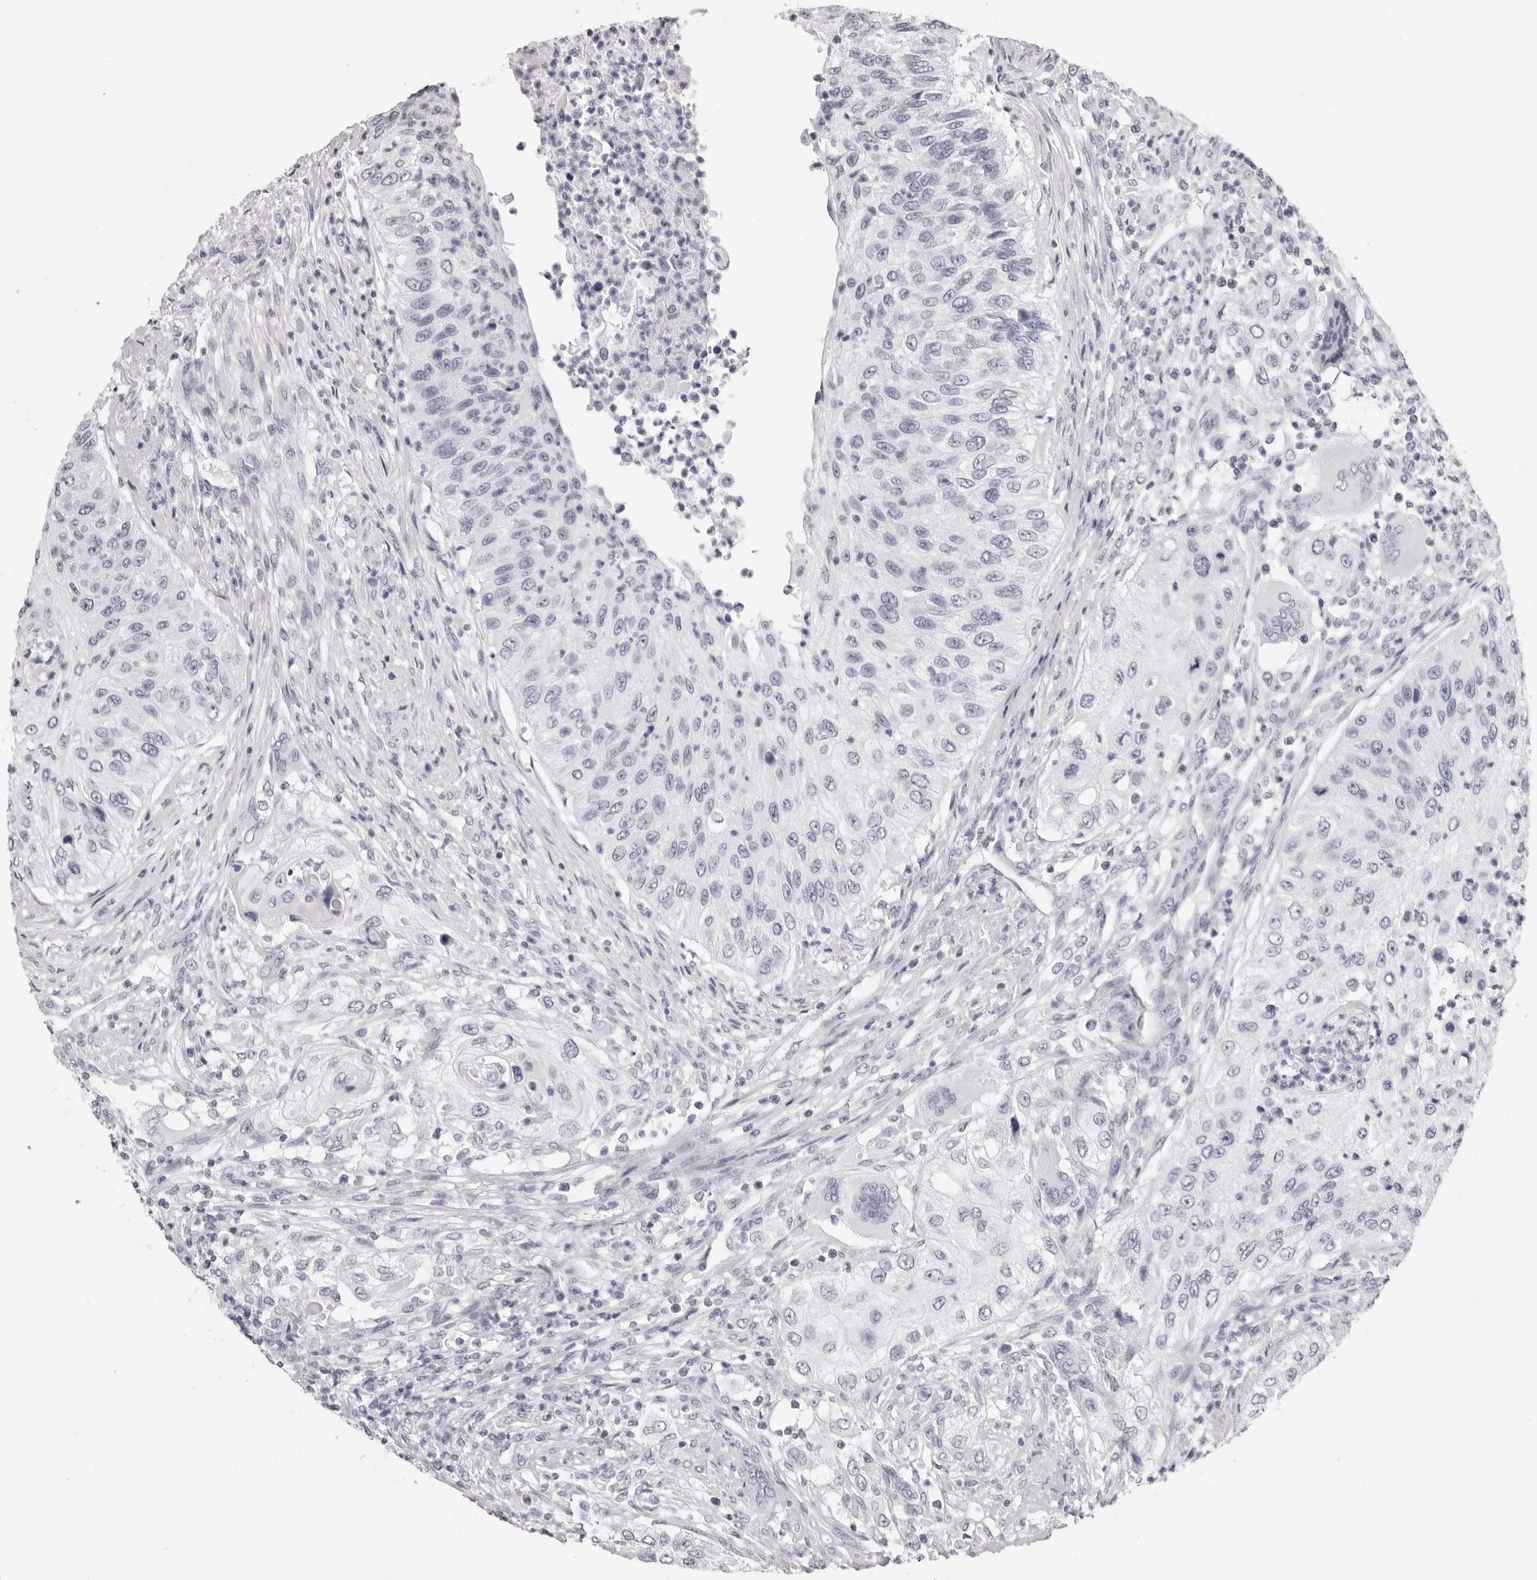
{"staining": {"intensity": "negative", "quantity": "none", "location": "none"}, "tissue": "urothelial cancer", "cell_type": "Tumor cells", "image_type": "cancer", "snomed": [{"axis": "morphology", "description": "Urothelial carcinoma, High grade"}, {"axis": "topography", "description": "Urinary bladder"}], "caption": "There is no significant positivity in tumor cells of urothelial cancer.", "gene": "RHO", "patient": {"sex": "female", "age": 60}}